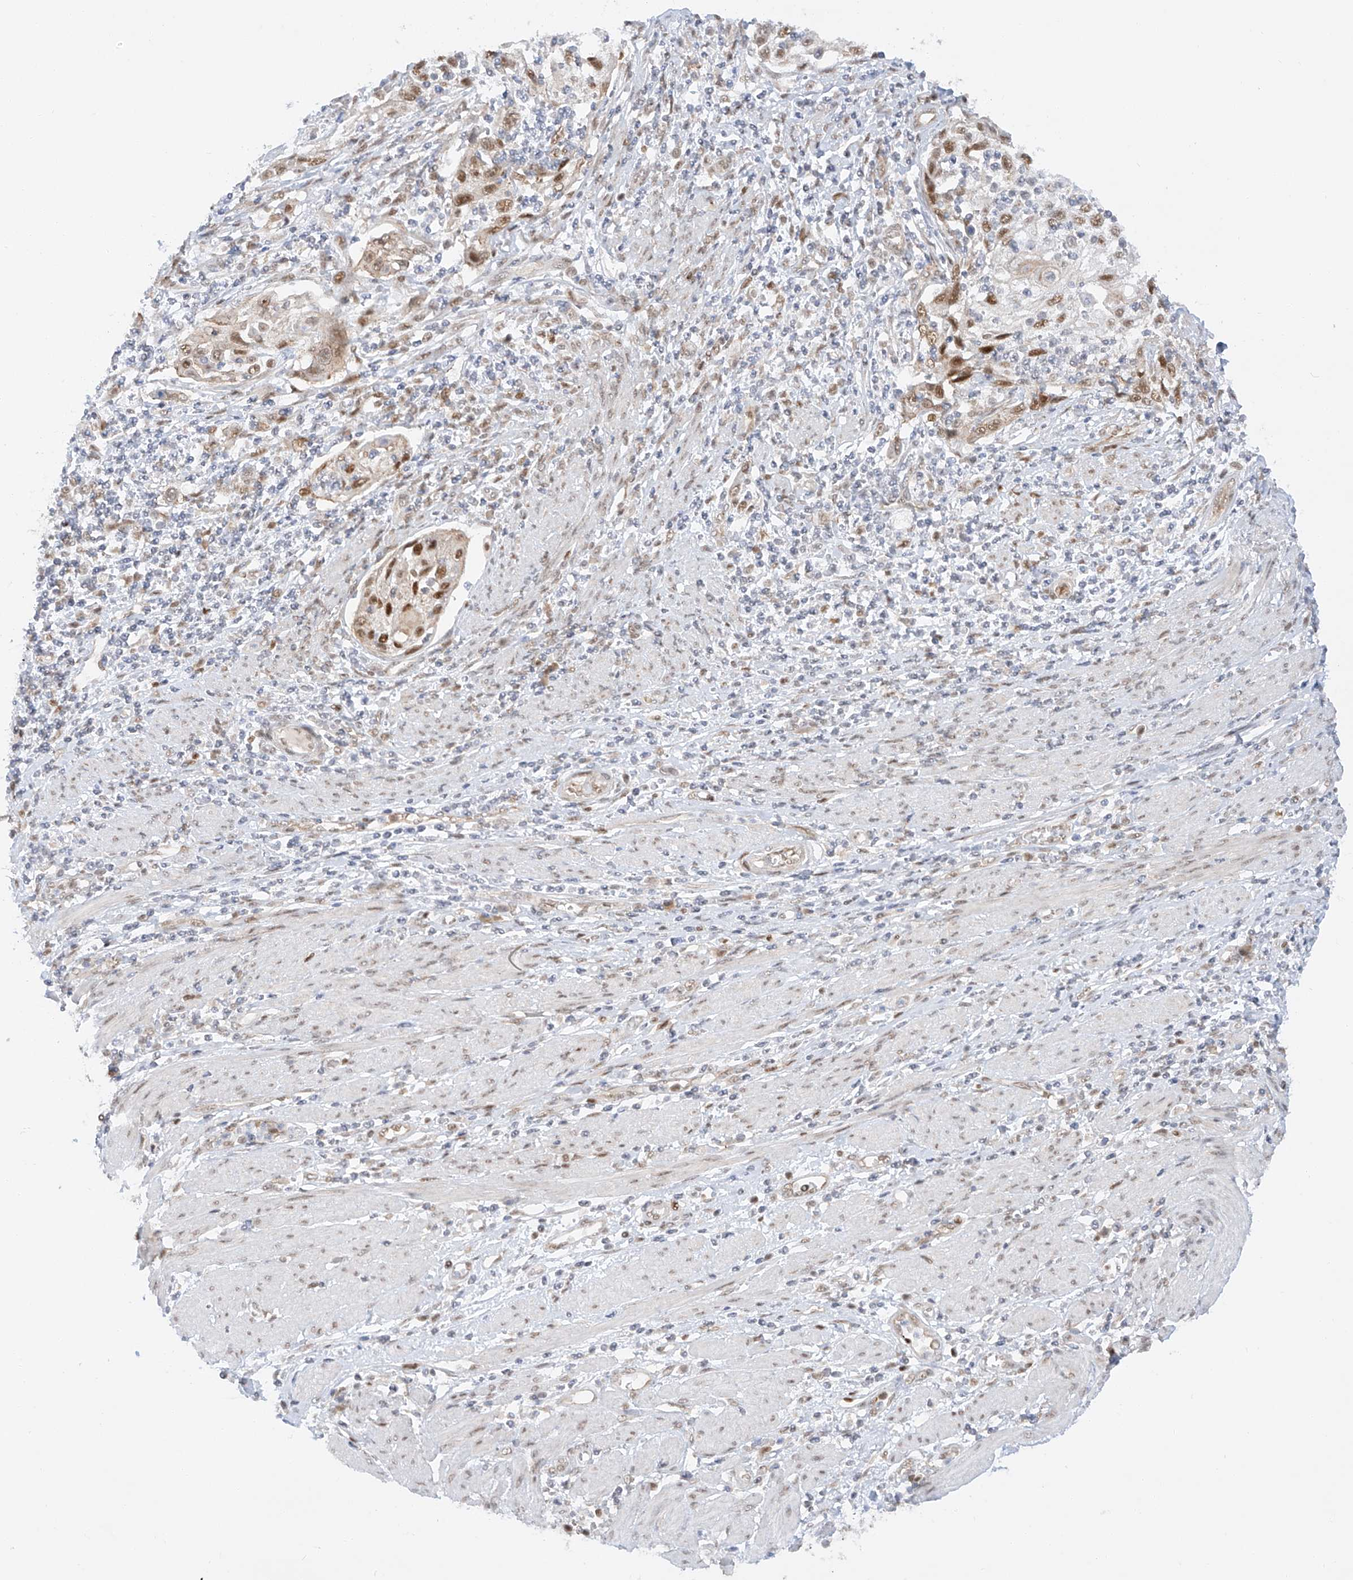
{"staining": {"intensity": "moderate", "quantity": ">75%", "location": "nuclear"}, "tissue": "cervical cancer", "cell_type": "Tumor cells", "image_type": "cancer", "snomed": [{"axis": "morphology", "description": "Squamous cell carcinoma, NOS"}, {"axis": "topography", "description": "Cervix"}], "caption": "About >75% of tumor cells in human cervical squamous cell carcinoma display moderate nuclear protein staining as visualized by brown immunohistochemical staining.", "gene": "POGK", "patient": {"sex": "female", "age": 70}}